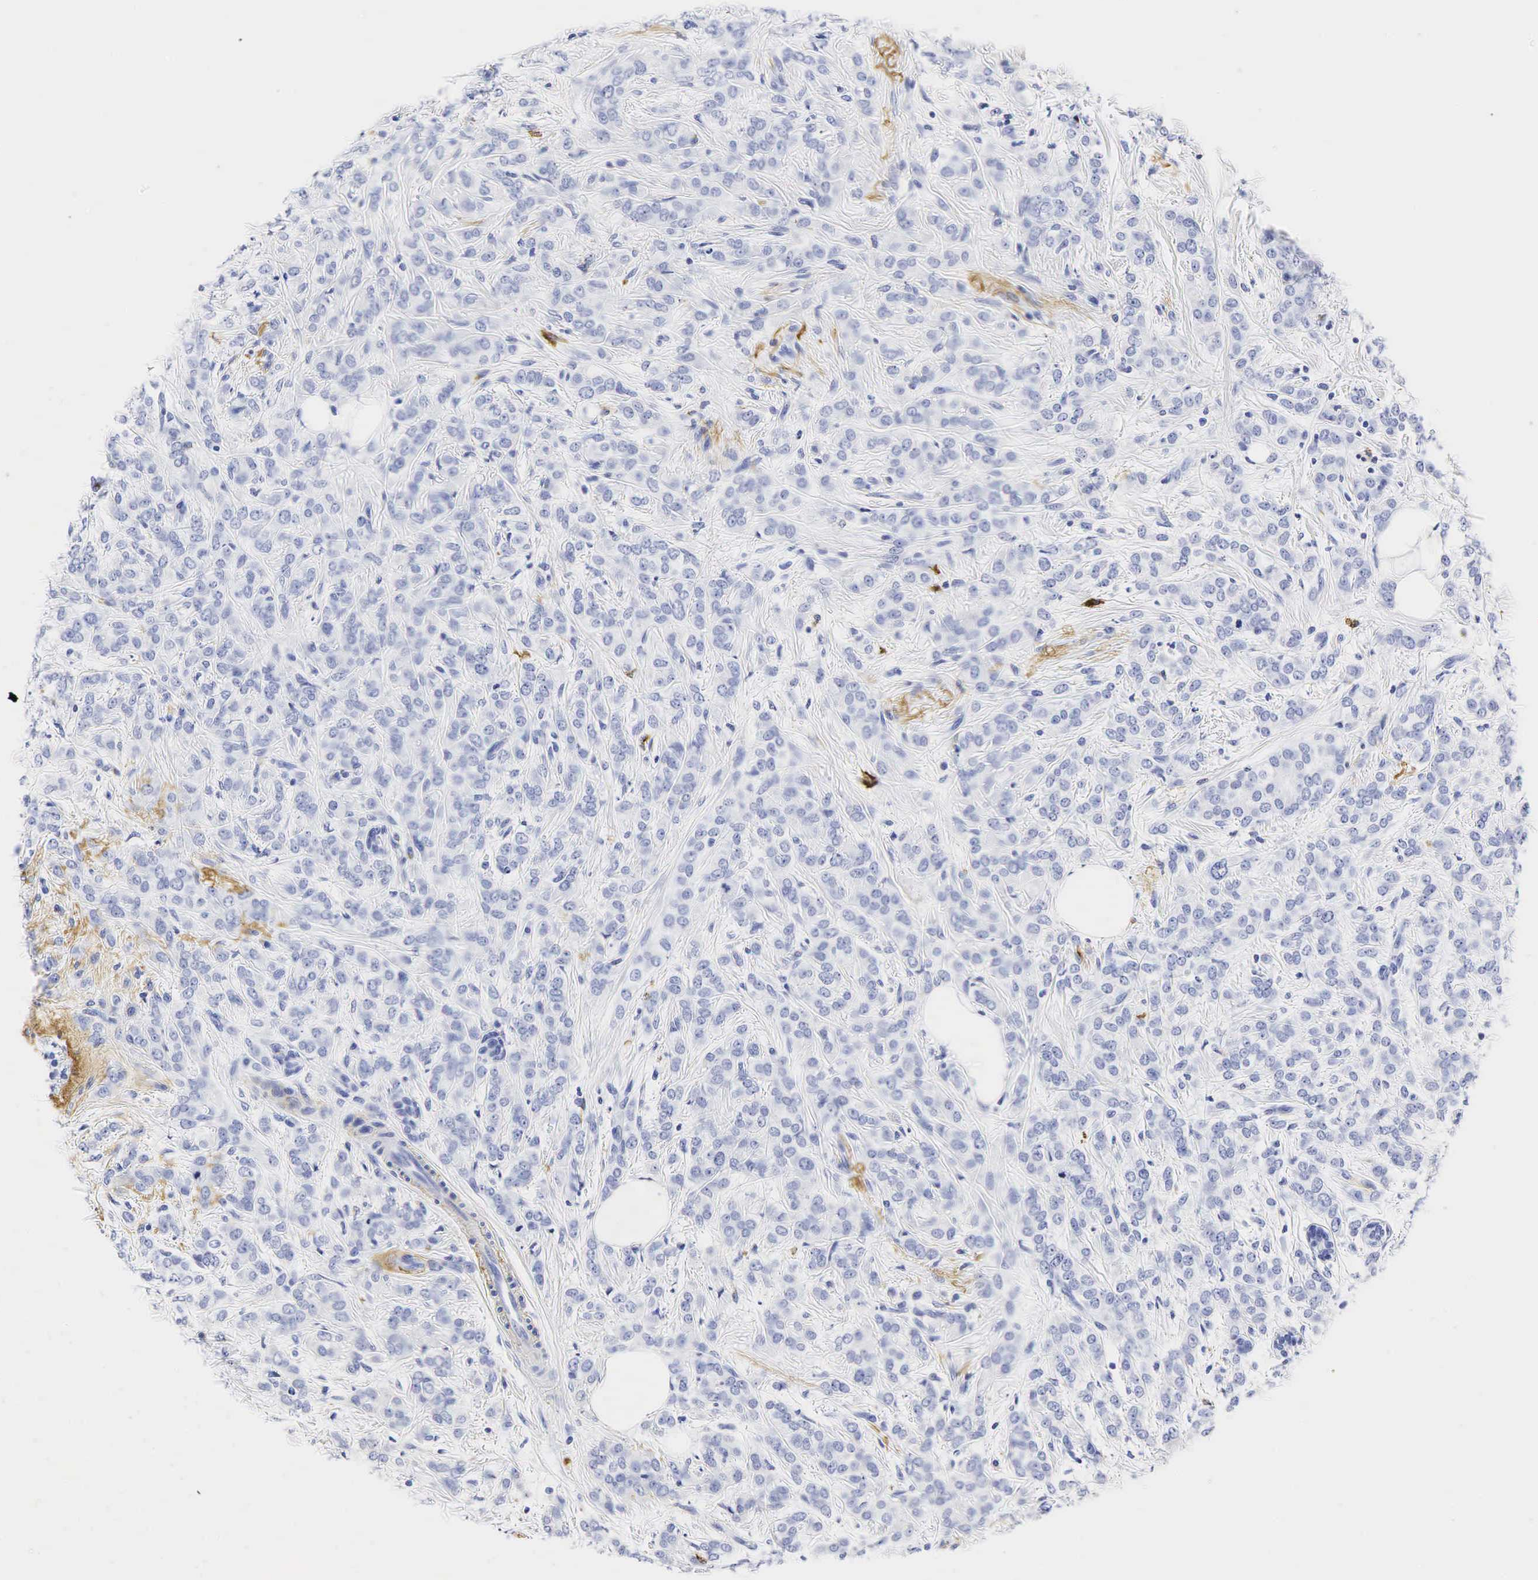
{"staining": {"intensity": "negative", "quantity": "none", "location": "none"}, "tissue": "breast cancer", "cell_type": "Tumor cells", "image_type": "cancer", "snomed": [{"axis": "morphology", "description": "Duct carcinoma"}, {"axis": "topography", "description": "Breast"}], "caption": "This is an IHC micrograph of human breast cancer (infiltrating ductal carcinoma). There is no staining in tumor cells.", "gene": "LYZ", "patient": {"sex": "female", "age": 53}}